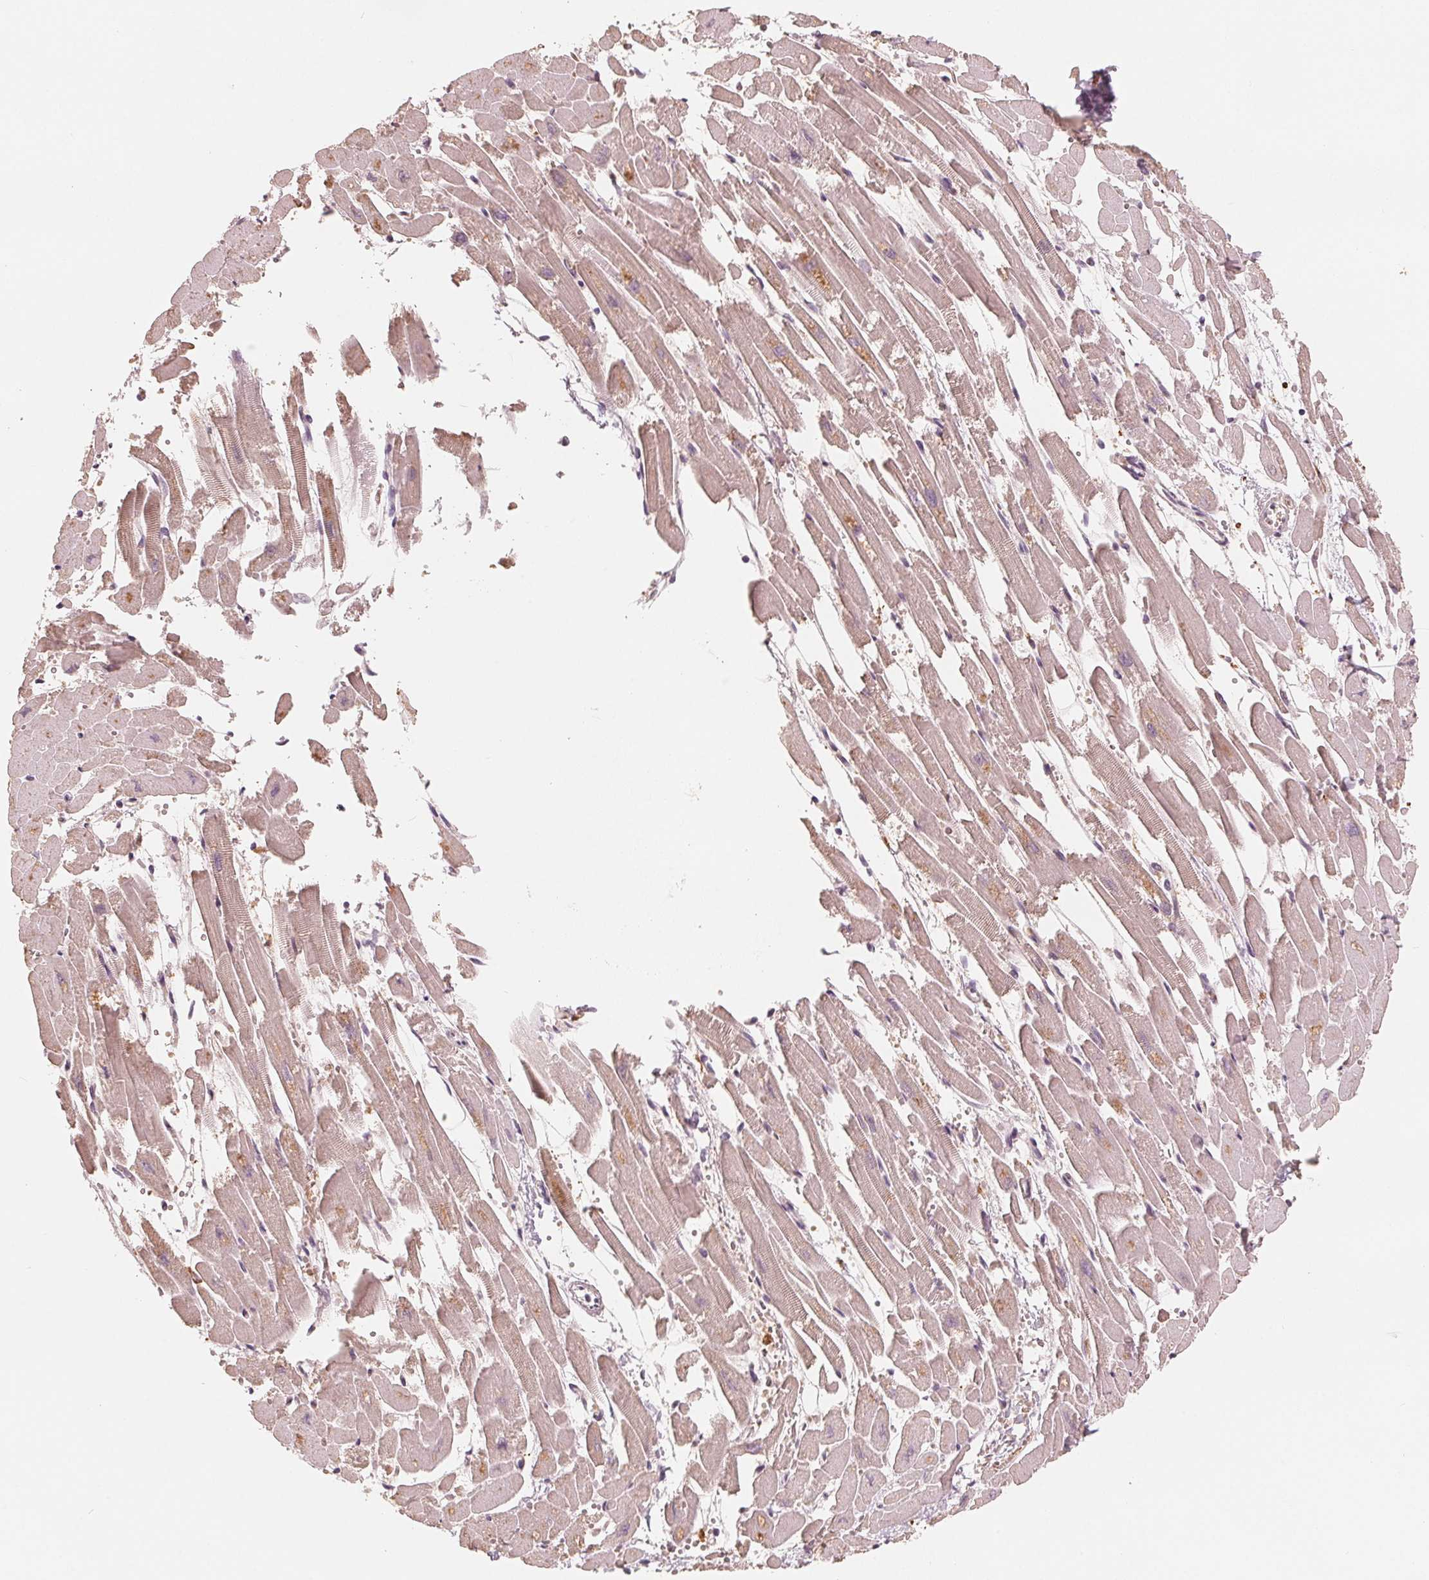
{"staining": {"intensity": "weak", "quantity": "25%-75%", "location": "cytoplasmic/membranous"}, "tissue": "heart muscle", "cell_type": "Cardiomyocytes", "image_type": "normal", "snomed": [{"axis": "morphology", "description": "Normal tissue, NOS"}, {"axis": "topography", "description": "Heart"}], "caption": "A high-resolution histopathology image shows IHC staining of benign heart muscle, which reveals weak cytoplasmic/membranous expression in about 25%-75% of cardiomyocytes. Nuclei are stained in blue.", "gene": "IL9R", "patient": {"sex": "female", "age": 52}}